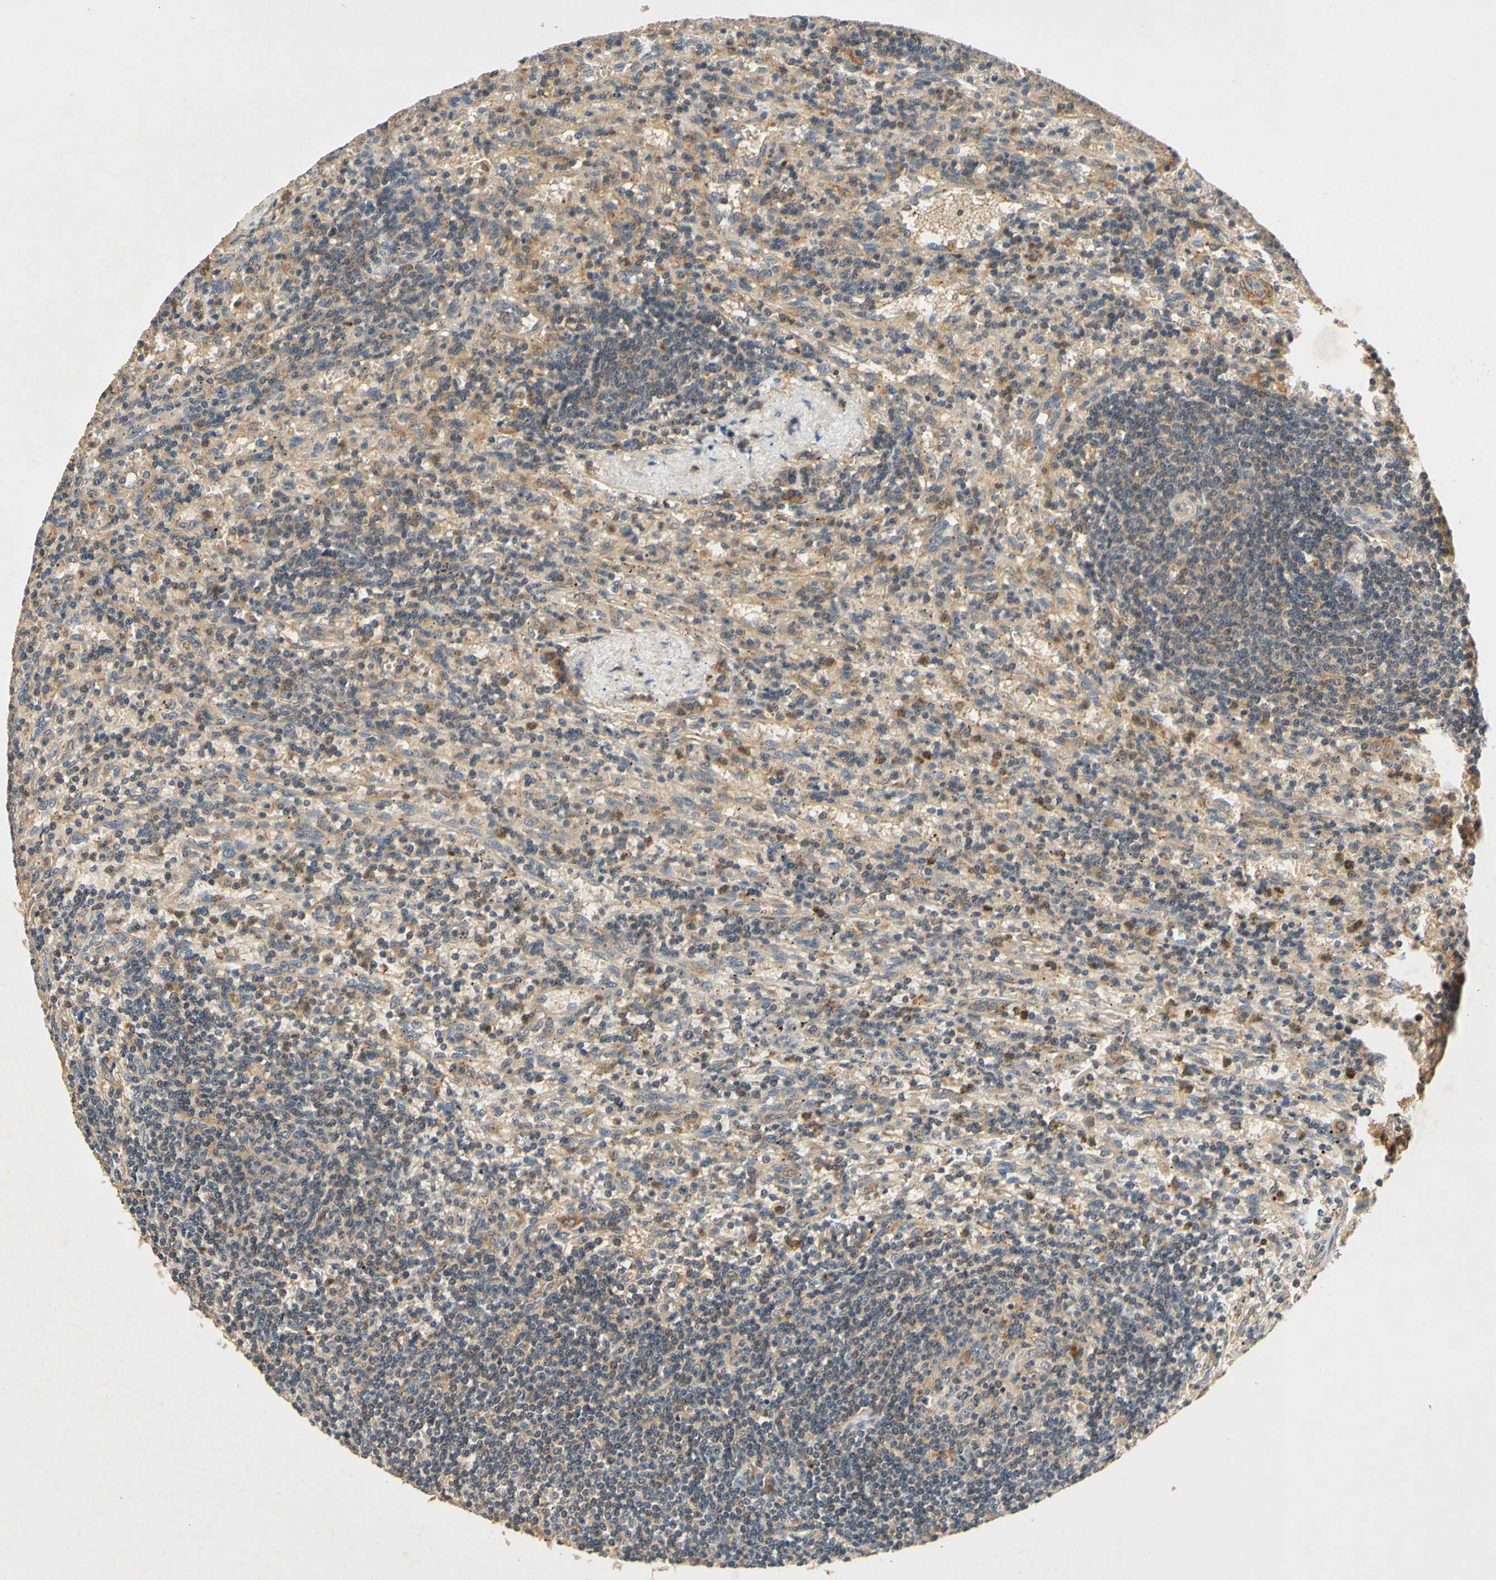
{"staining": {"intensity": "weak", "quantity": "25%-75%", "location": "cytoplasmic/membranous"}, "tissue": "lymphoma", "cell_type": "Tumor cells", "image_type": "cancer", "snomed": [{"axis": "morphology", "description": "Malignant lymphoma, non-Hodgkin's type, Low grade"}, {"axis": "topography", "description": "Spleen"}], "caption": "High-magnification brightfield microscopy of malignant lymphoma, non-Hodgkin's type (low-grade) stained with DAB (brown) and counterstained with hematoxylin (blue). tumor cells exhibit weak cytoplasmic/membranous expression is seen in approximately25%-75% of cells. The protein is shown in brown color, while the nuclei are stained blue.", "gene": "PLA2G4A", "patient": {"sex": "male", "age": 76}}